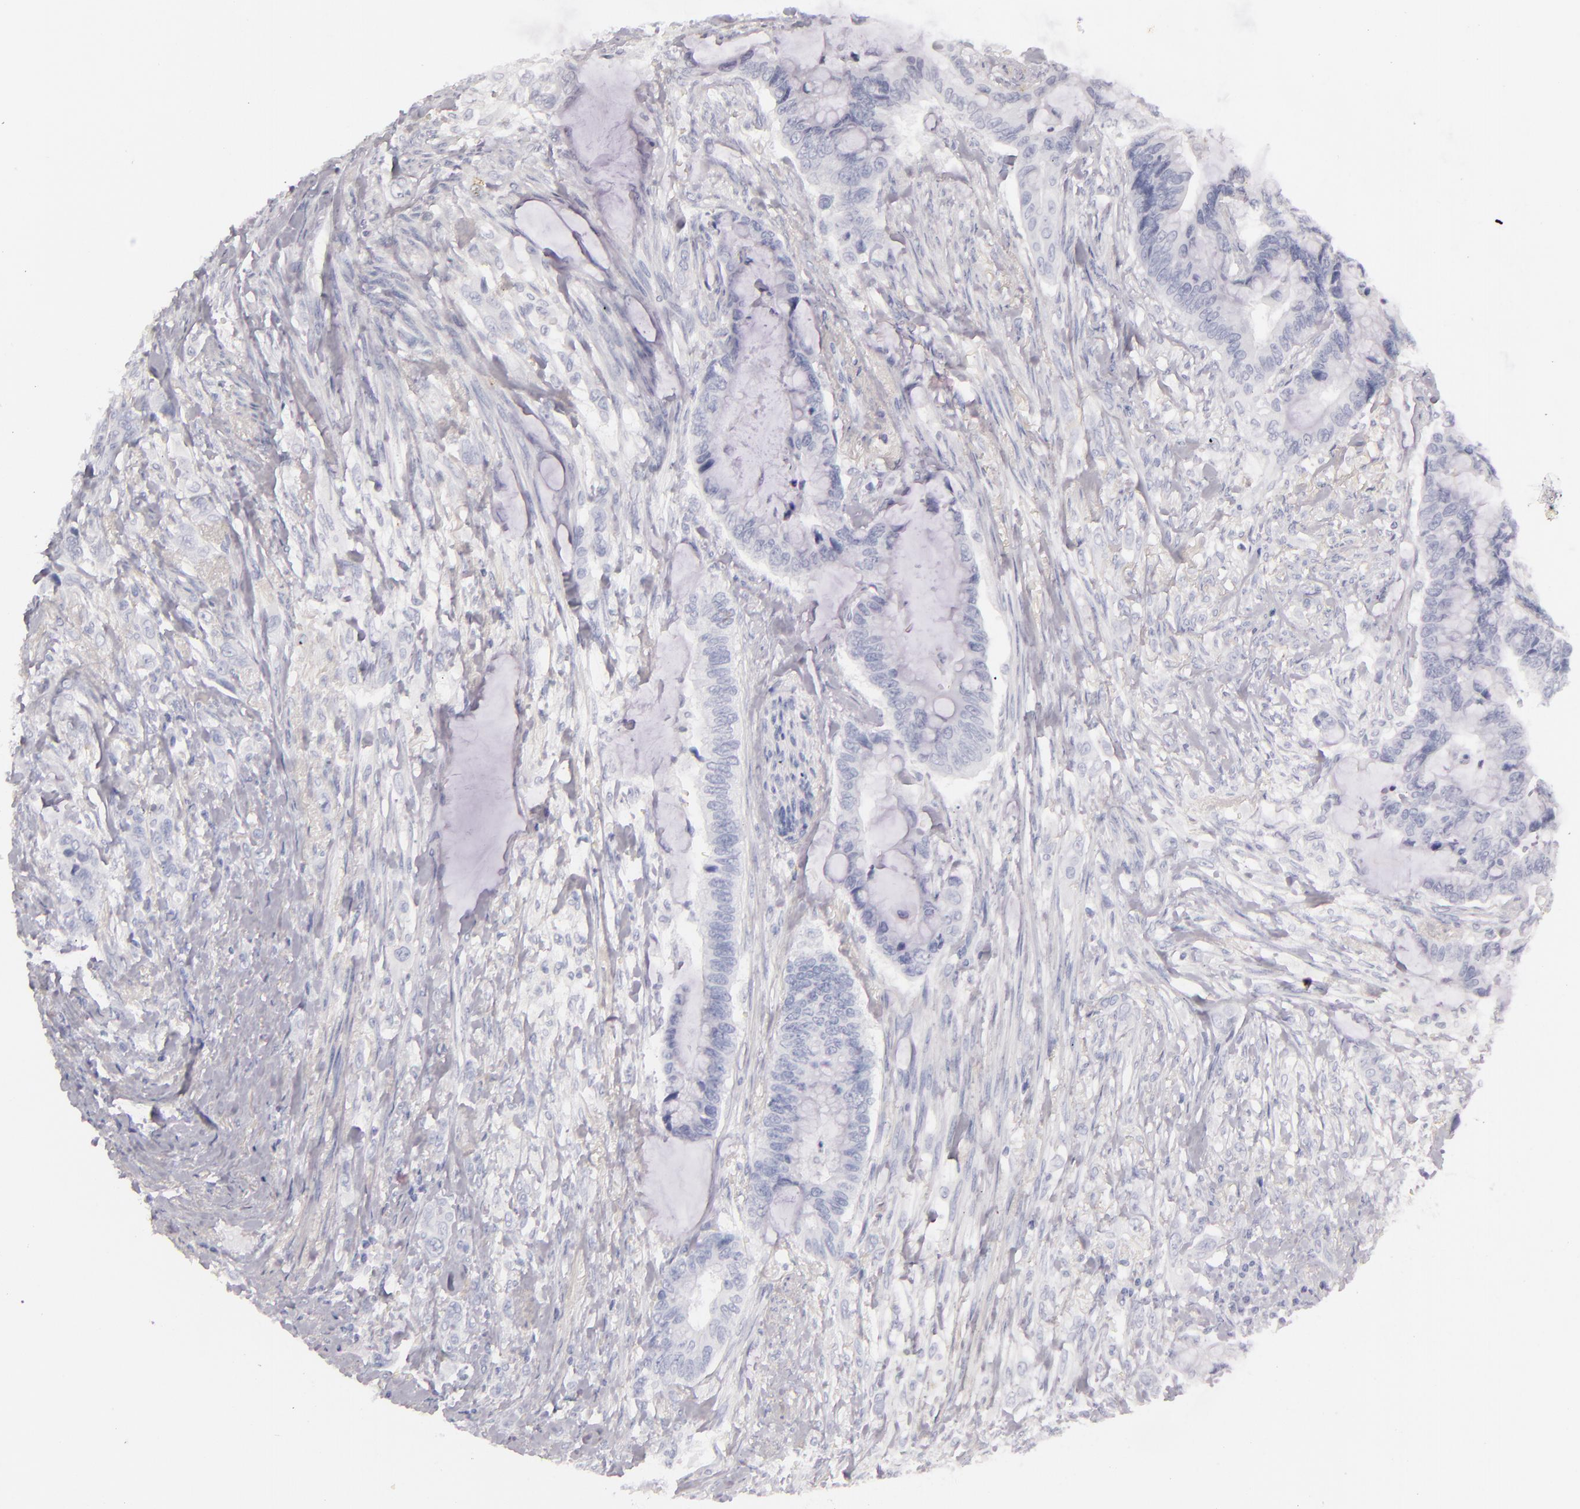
{"staining": {"intensity": "negative", "quantity": "none", "location": "none"}, "tissue": "colorectal cancer", "cell_type": "Tumor cells", "image_type": "cancer", "snomed": [{"axis": "morphology", "description": "Adenocarcinoma, NOS"}, {"axis": "topography", "description": "Rectum"}], "caption": "This is an IHC image of human colorectal adenocarcinoma. There is no expression in tumor cells.", "gene": "TPSD1", "patient": {"sex": "female", "age": 59}}